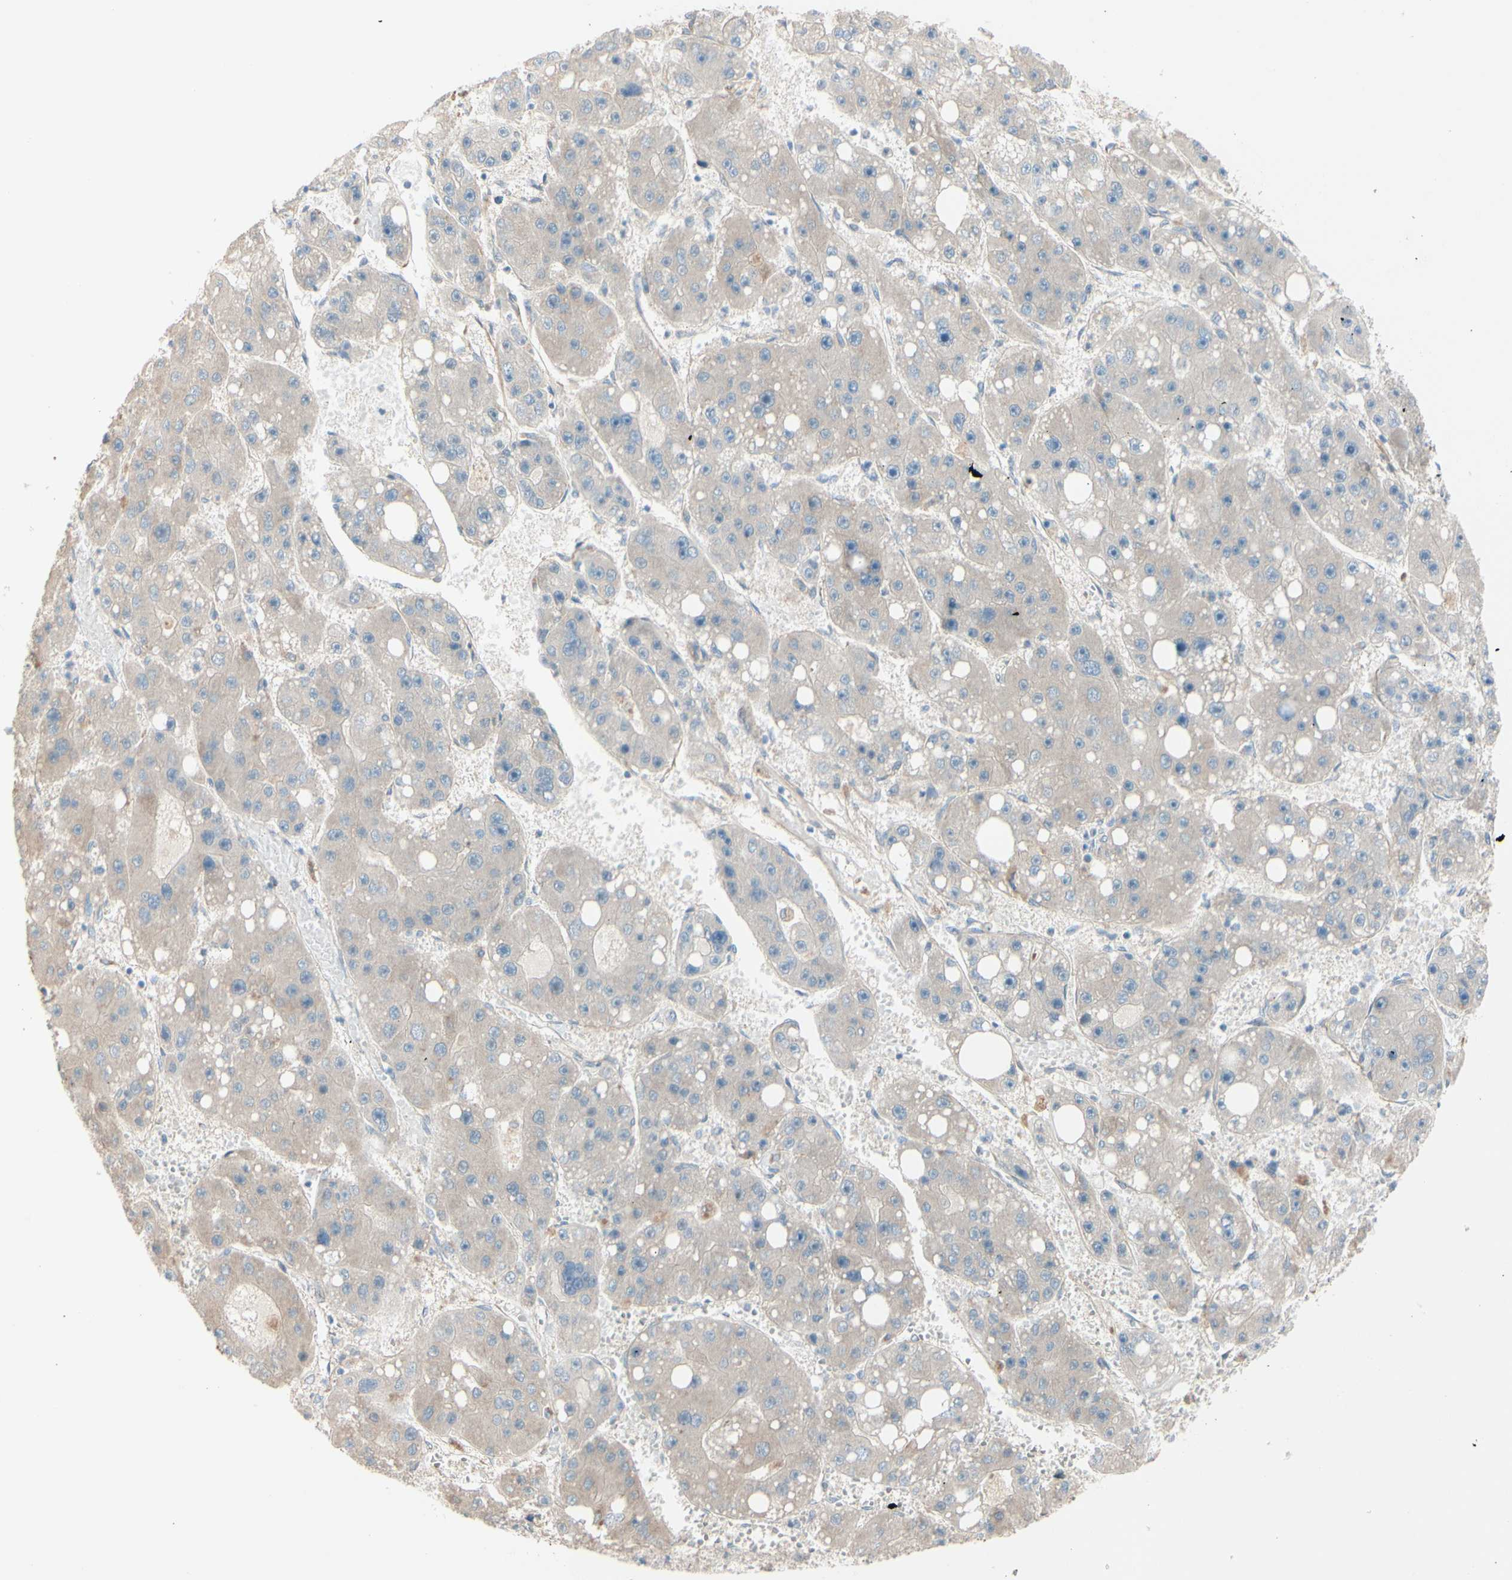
{"staining": {"intensity": "weak", "quantity": ">75%", "location": "cytoplasmic/membranous"}, "tissue": "liver cancer", "cell_type": "Tumor cells", "image_type": "cancer", "snomed": [{"axis": "morphology", "description": "Carcinoma, Hepatocellular, NOS"}, {"axis": "topography", "description": "Liver"}], "caption": "IHC of liver cancer displays low levels of weak cytoplasmic/membranous expression in about >75% of tumor cells.", "gene": "EPHA3", "patient": {"sex": "female", "age": 61}}